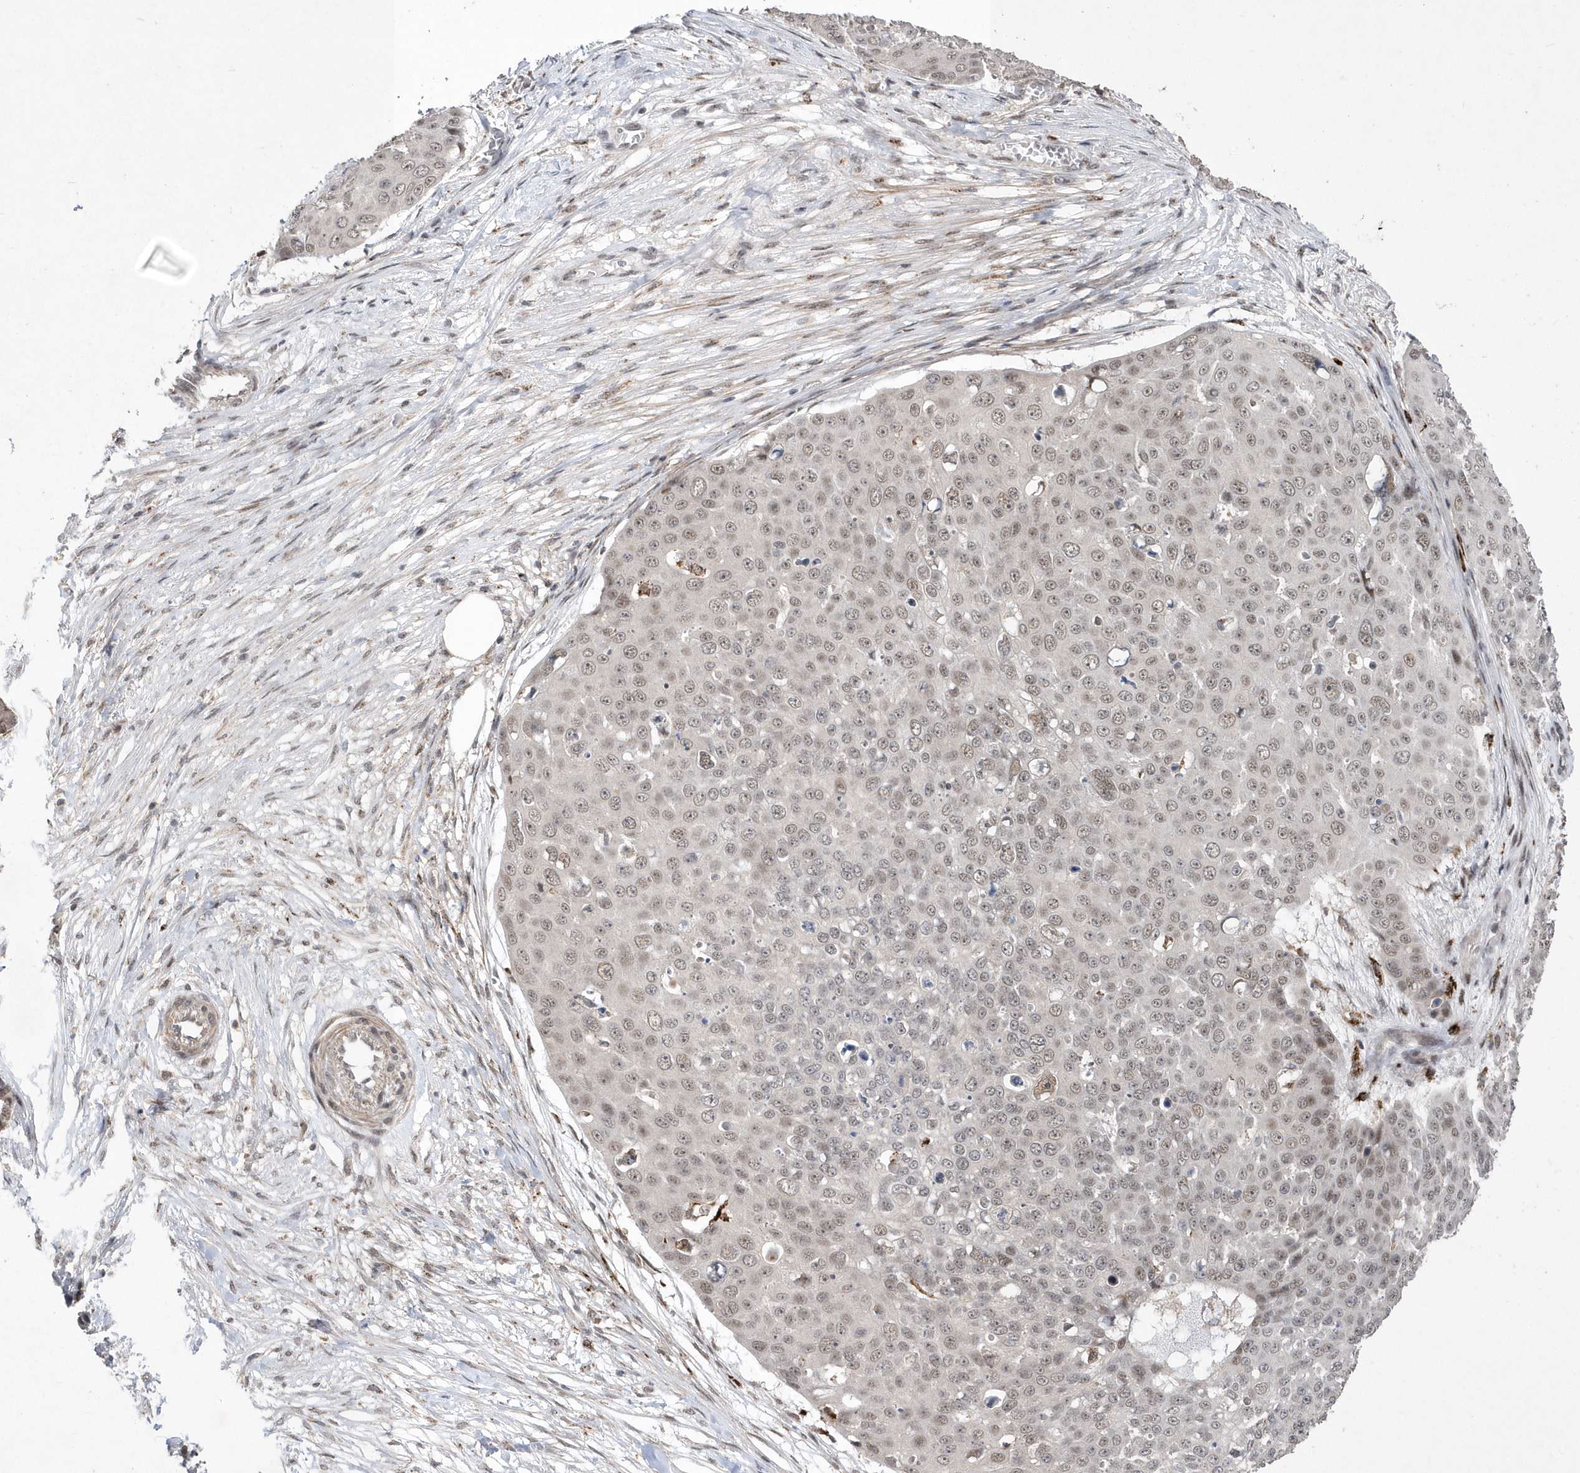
{"staining": {"intensity": "weak", "quantity": ">75%", "location": "nuclear"}, "tissue": "skin cancer", "cell_type": "Tumor cells", "image_type": "cancer", "snomed": [{"axis": "morphology", "description": "Squamous cell carcinoma, NOS"}, {"axis": "topography", "description": "Skin"}], "caption": "High-magnification brightfield microscopy of skin squamous cell carcinoma stained with DAB (3,3'-diaminobenzidine) (brown) and counterstained with hematoxylin (blue). tumor cells exhibit weak nuclear expression is identified in about>75% of cells.", "gene": "BOD1L1", "patient": {"sex": "male", "age": 71}}